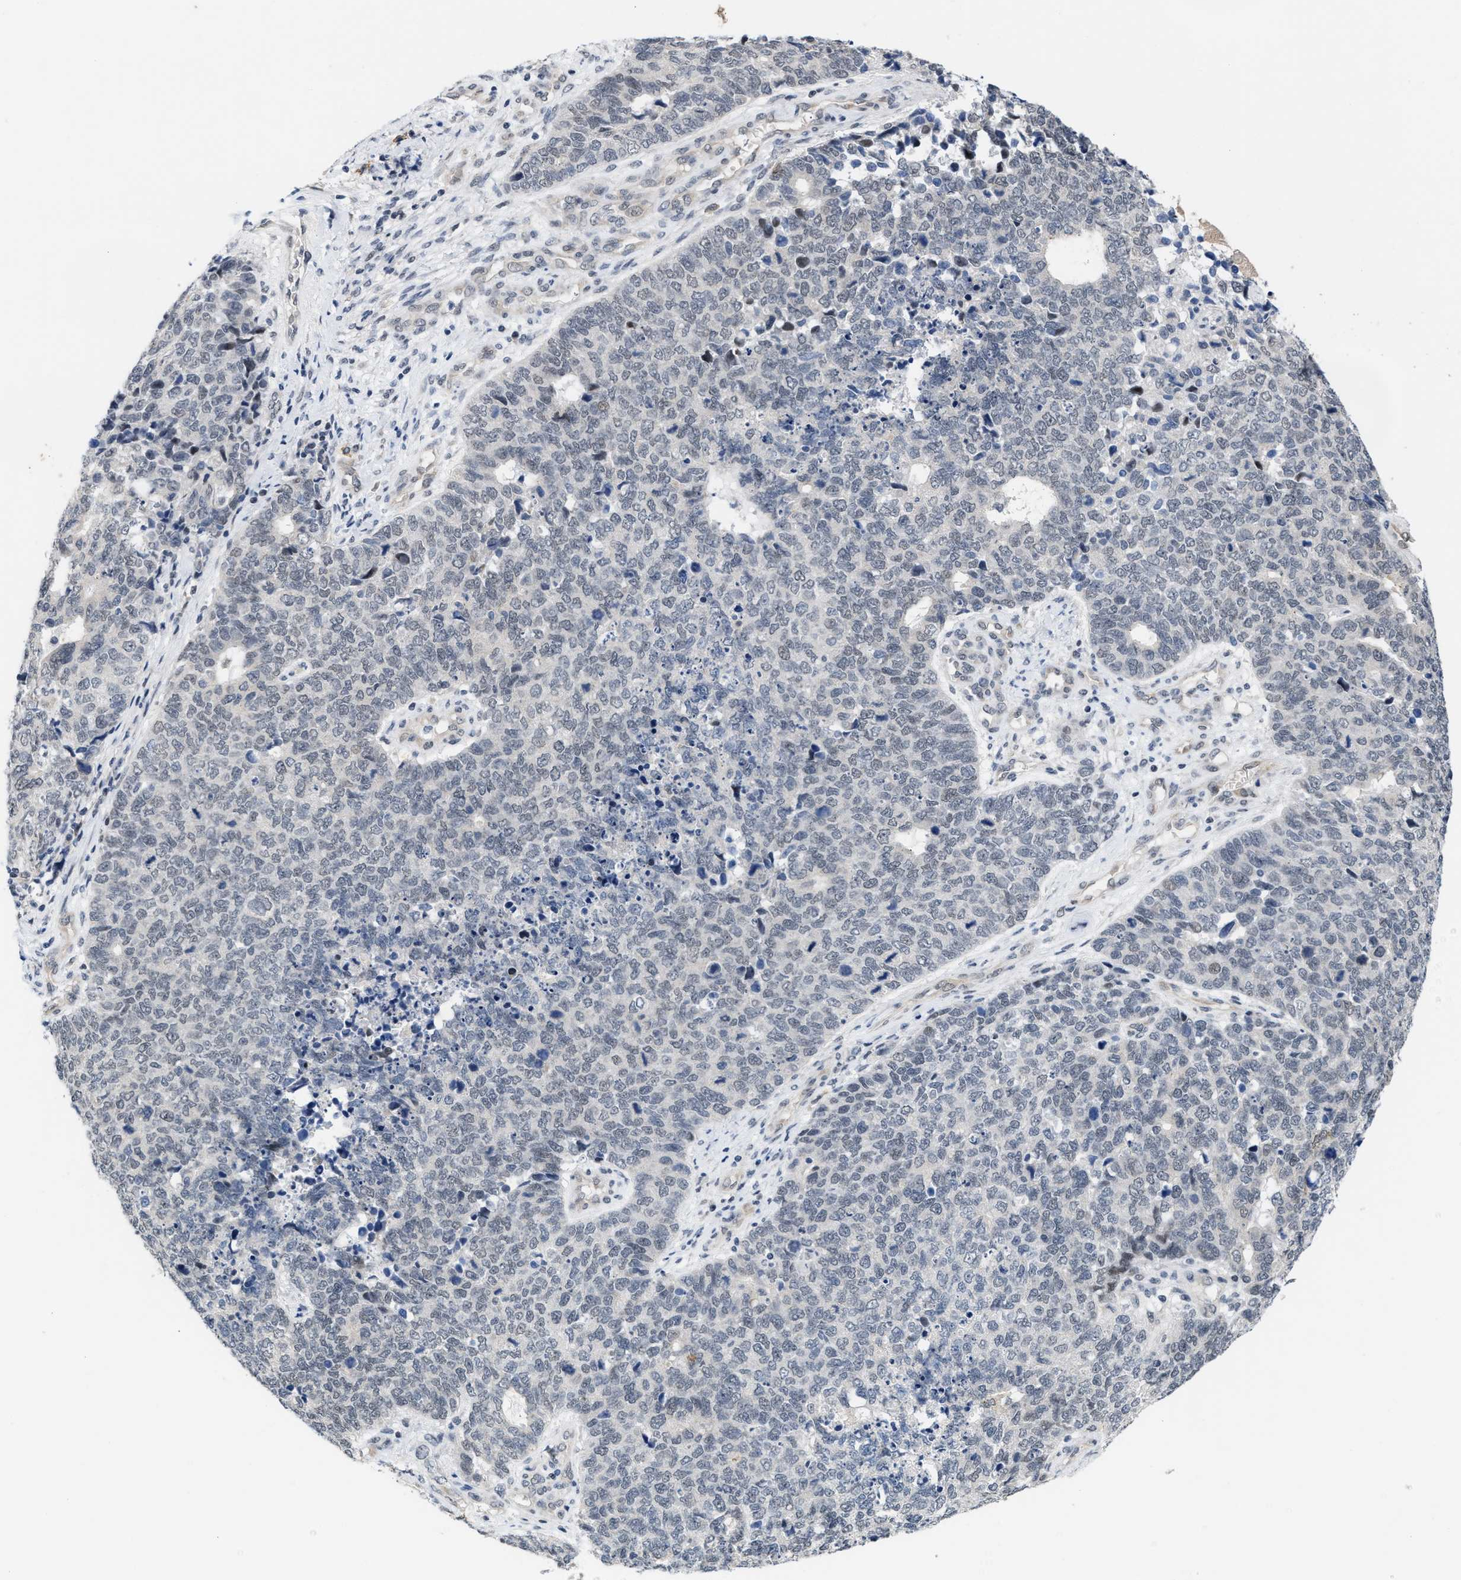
{"staining": {"intensity": "negative", "quantity": "none", "location": "none"}, "tissue": "cervical cancer", "cell_type": "Tumor cells", "image_type": "cancer", "snomed": [{"axis": "morphology", "description": "Squamous cell carcinoma, NOS"}, {"axis": "topography", "description": "Cervix"}], "caption": "The immunohistochemistry image has no significant staining in tumor cells of squamous cell carcinoma (cervical) tissue.", "gene": "TXNRD3", "patient": {"sex": "female", "age": 63}}